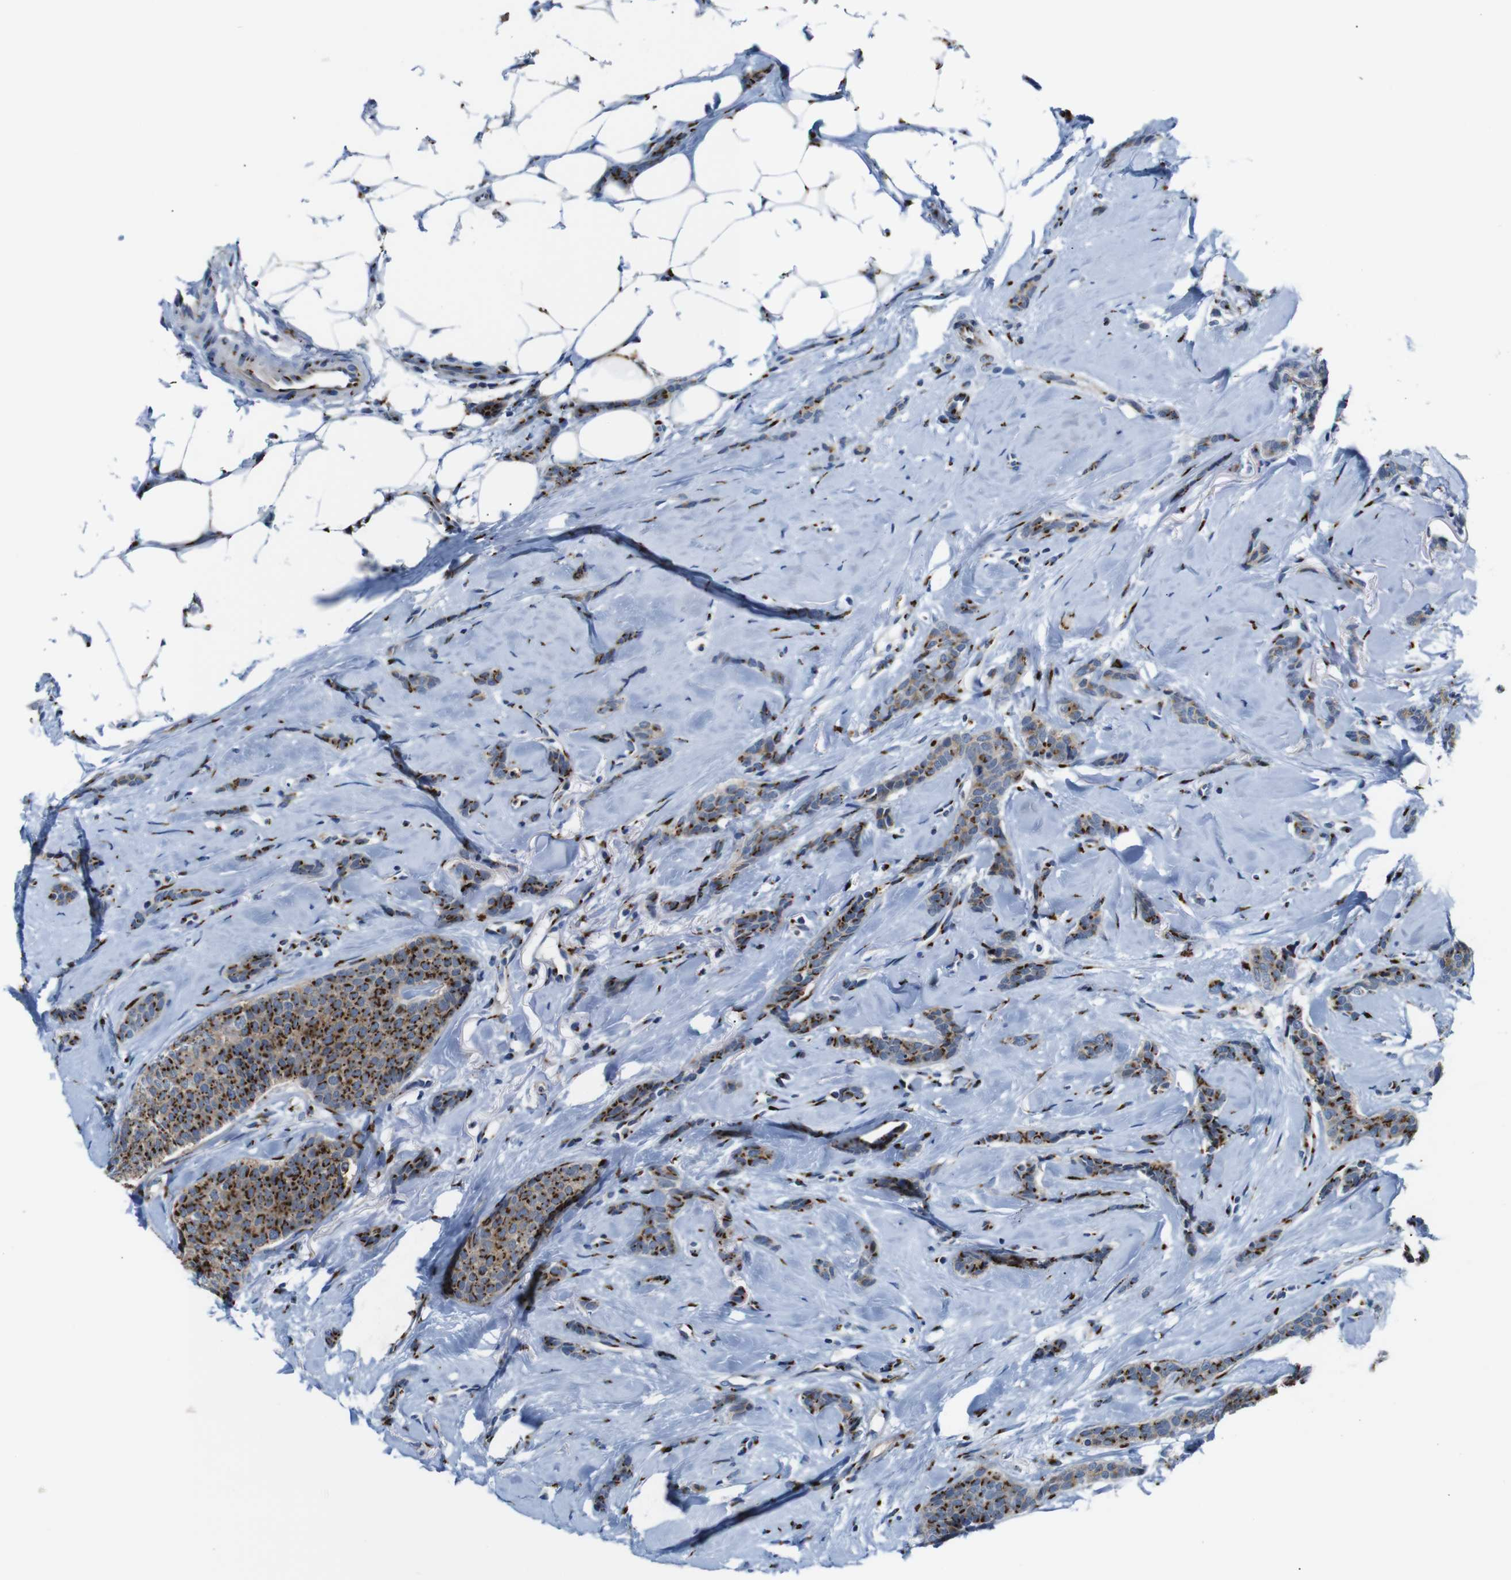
{"staining": {"intensity": "strong", "quantity": ">75%", "location": "cytoplasmic/membranous"}, "tissue": "breast cancer", "cell_type": "Tumor cells", "image_type": "cancer", "snomed": [{"axis": "morphology", "description": "Lobular carcinoma"}, {"axis": "topography", "description": "Skin"}, {"axis": "topography", "description": "Breast"}], "caption": "This histopathology image demonstrates breast lobular carcinoma stained with IHC to label a protein in brown. The cytoplasmic/membranous of tumor cells show strong positivity for the protein. Nuclei are counter-stained blue.", "gene": "TGOLN2", "patient": {"sex": "female", "age": 46}}